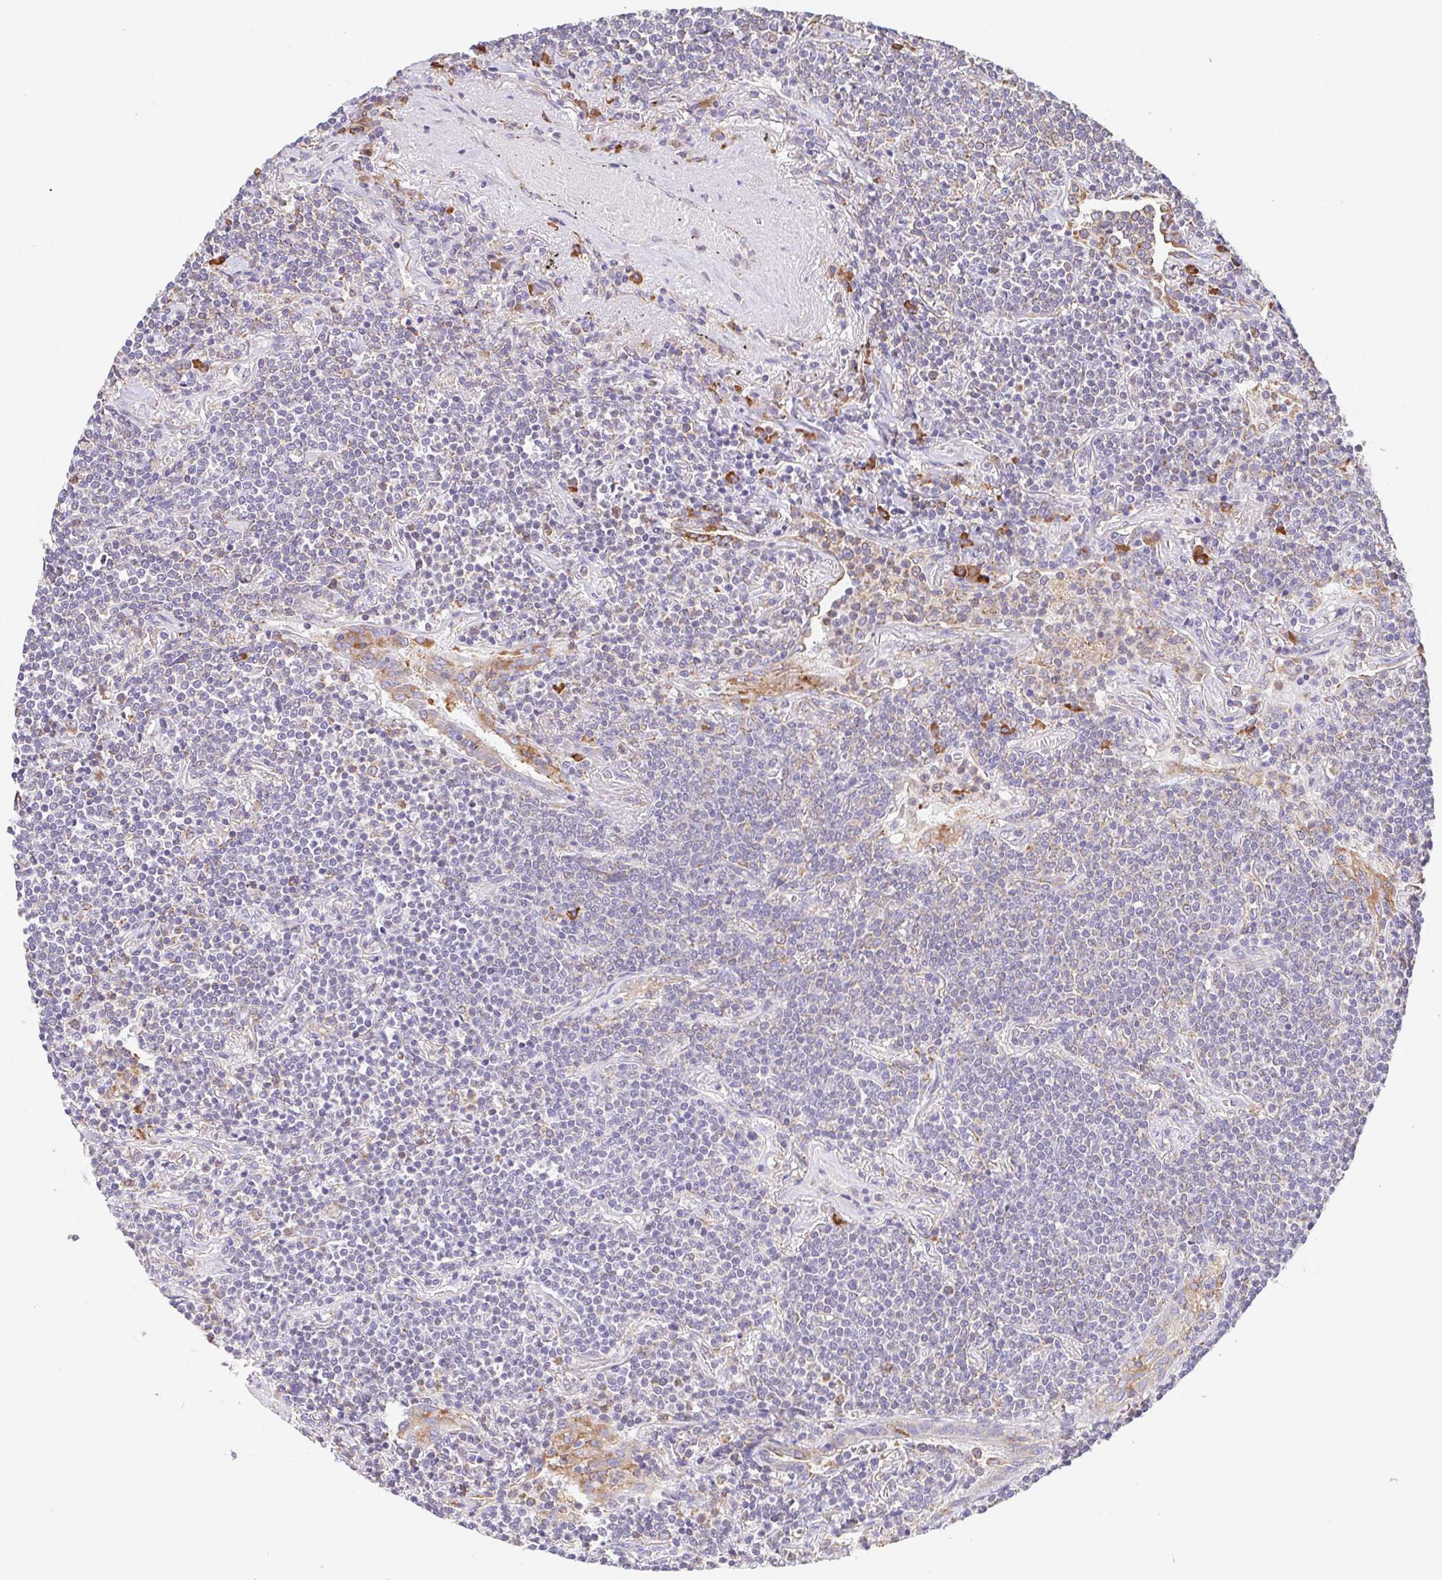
{"staining": {"intensity": "negative", "quantity": "none", "location": "none"}, "tissue": "lymphoma", "cell_type": "Tumor cells", "image_type": "cancer", "snomed": [{"axis": "morphology", "description": "Malignant lymphoma, non-Hodgkin's type, Low grade"}, {"axis": "topography", "description": "Lung"}], "caption": "There is no significant positivity in tumor cells of low-grade malignant lymphoma, non-Hodgkin's type.", "gene": "ADAM8", "patient": {"sex": "female", "age": 71}}